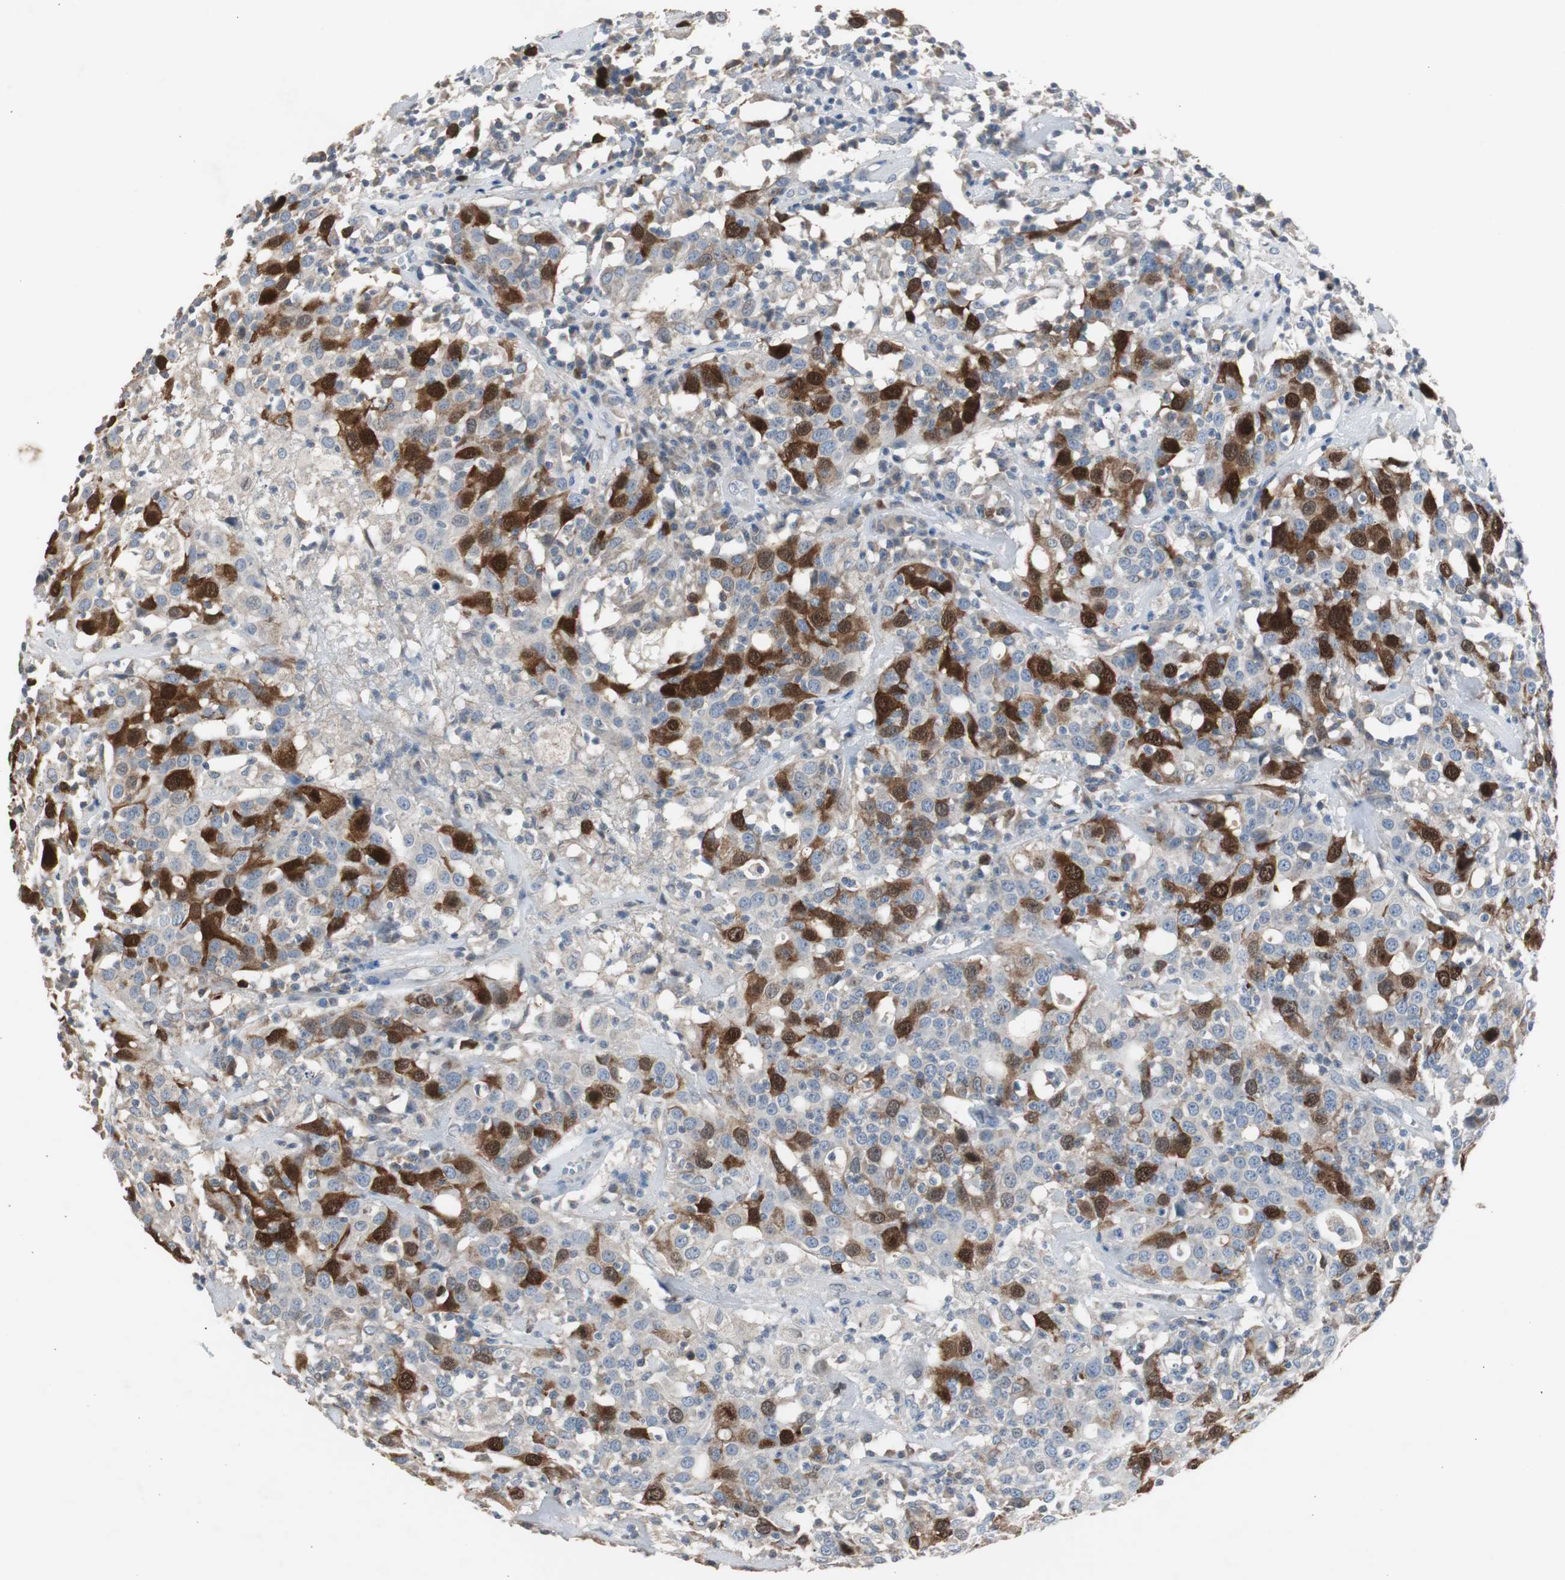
{"staining": {"intensity": "strong", "quantity": "25%-75%", "location": "cytoplasmic/membranous,nuclear"}, "tissue": "head and neck cancer", "cell_type": "Tumor cells", "image_type": "cancer", "snomed": [{"axis": "morphology", "description": "Adenocarcinoma, NOS"}, {"axis": "topography", "description": "Salivary gland"}, {"axis": "topography", "description": "Head-Neck"}], "caption": "A brown stain labels strong cytoplasmic/membranous and nuclear positivity of a protein in human head and neck cancer tumor cells. (Stains: DAB in brown, nuclei in blue, Microscopy: brightfield microscopy at high magnification).", "gene": "TK1", "patient": {"sex": "female", "age": 65}}